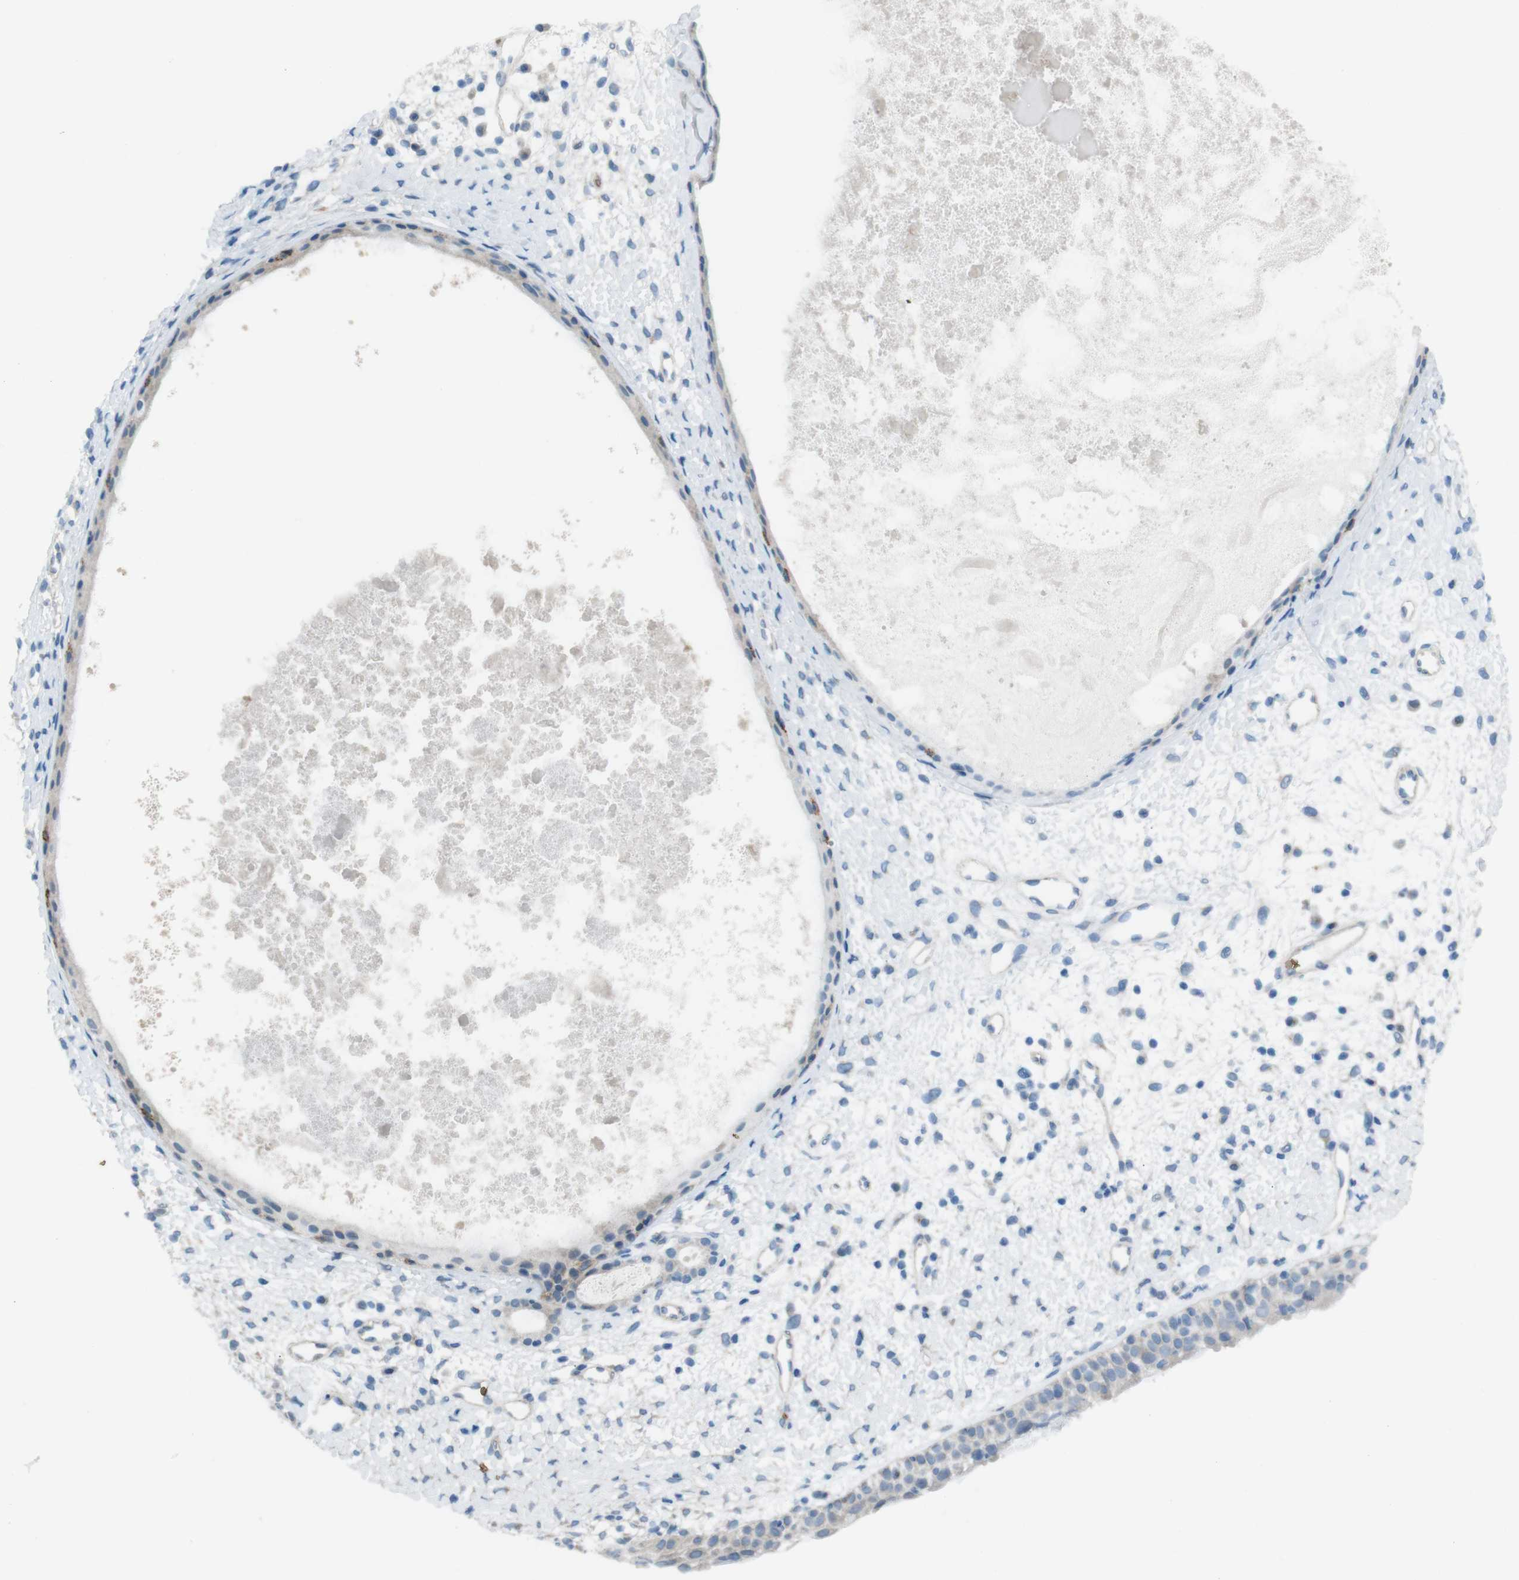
{"staining": {"intensity": "moderate", "quantity": "<25%", "location": "cytoplasmic/membranous"}, "tissue": "nasopharynx", "cell_type": "Respiratory epithelial cells", "image_type": "normal", "snomed": [{"axis": "morphology", "description": "Normal tissue, NOS"}, {"axis": "topography", "description": "Nasopharynx"}], "caption": "A brown stain highlights moderate cytoplasmic/membranous expression of a protein in respiratory epithelial cells of unremarkable human nasopharynx.", "gene": "GYPA", "patient": {"sex": "male", "age": 22}}